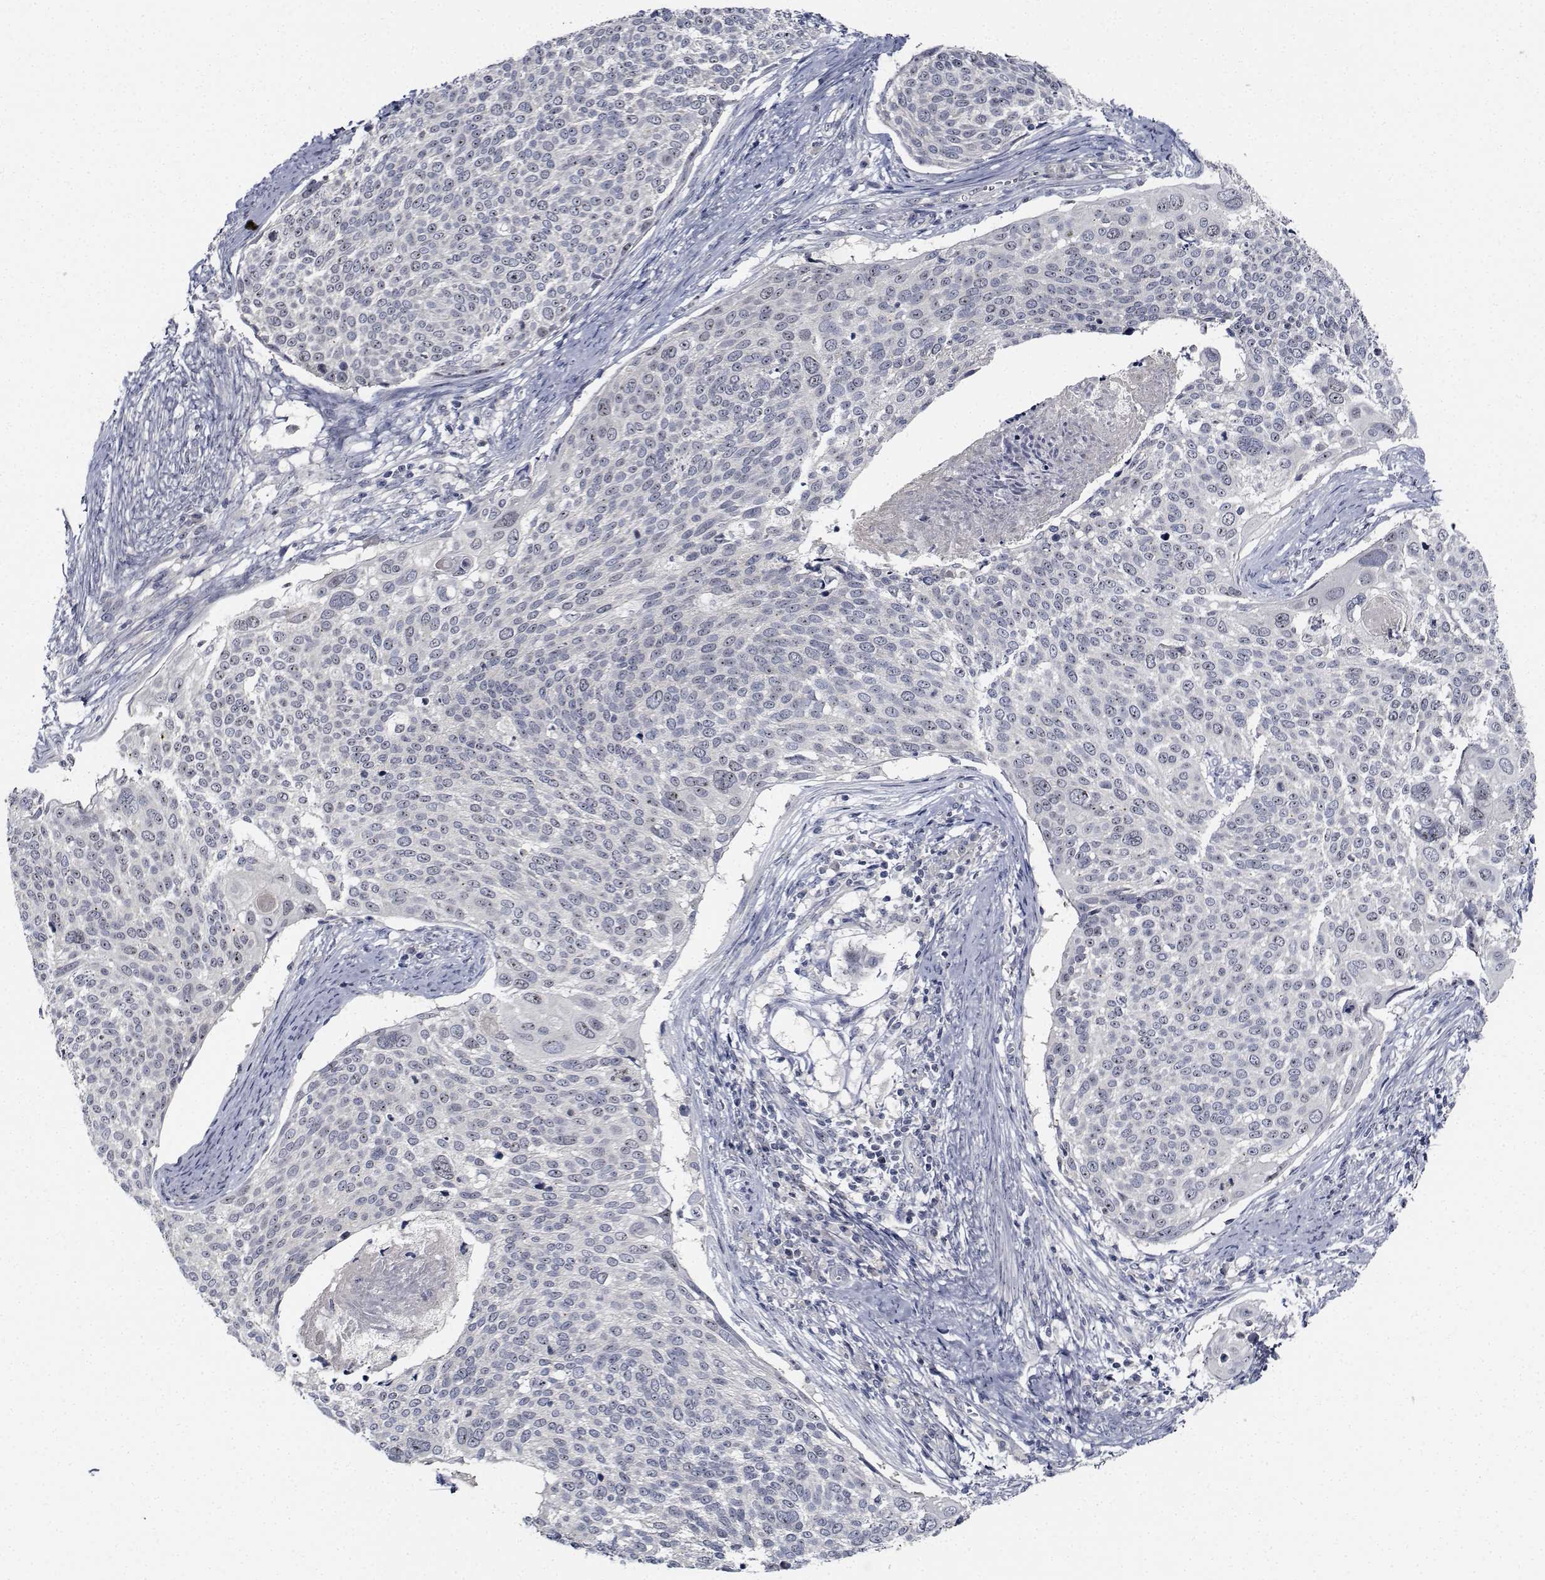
{"staining": {"intensity": "weak", "quantity": "25%-75%", "location": "nuclear"}, "tissue": "cervical cancer", "cell_type": "Tumor cells", "image_type": "cancer", "snomed": [{"axis": "morphology", "description": "Squamous cell carcinoma, NOS"}, {"axis": "topography", "description": "Cervix"}], "caption": "About 25%-75% of tumor cells in cervical cancer reveal weak nuclear protein staining as visualized by brown immunohistochemical staining.", "gene": "NVL", "patient": {"sex": "female", "age": 39}}